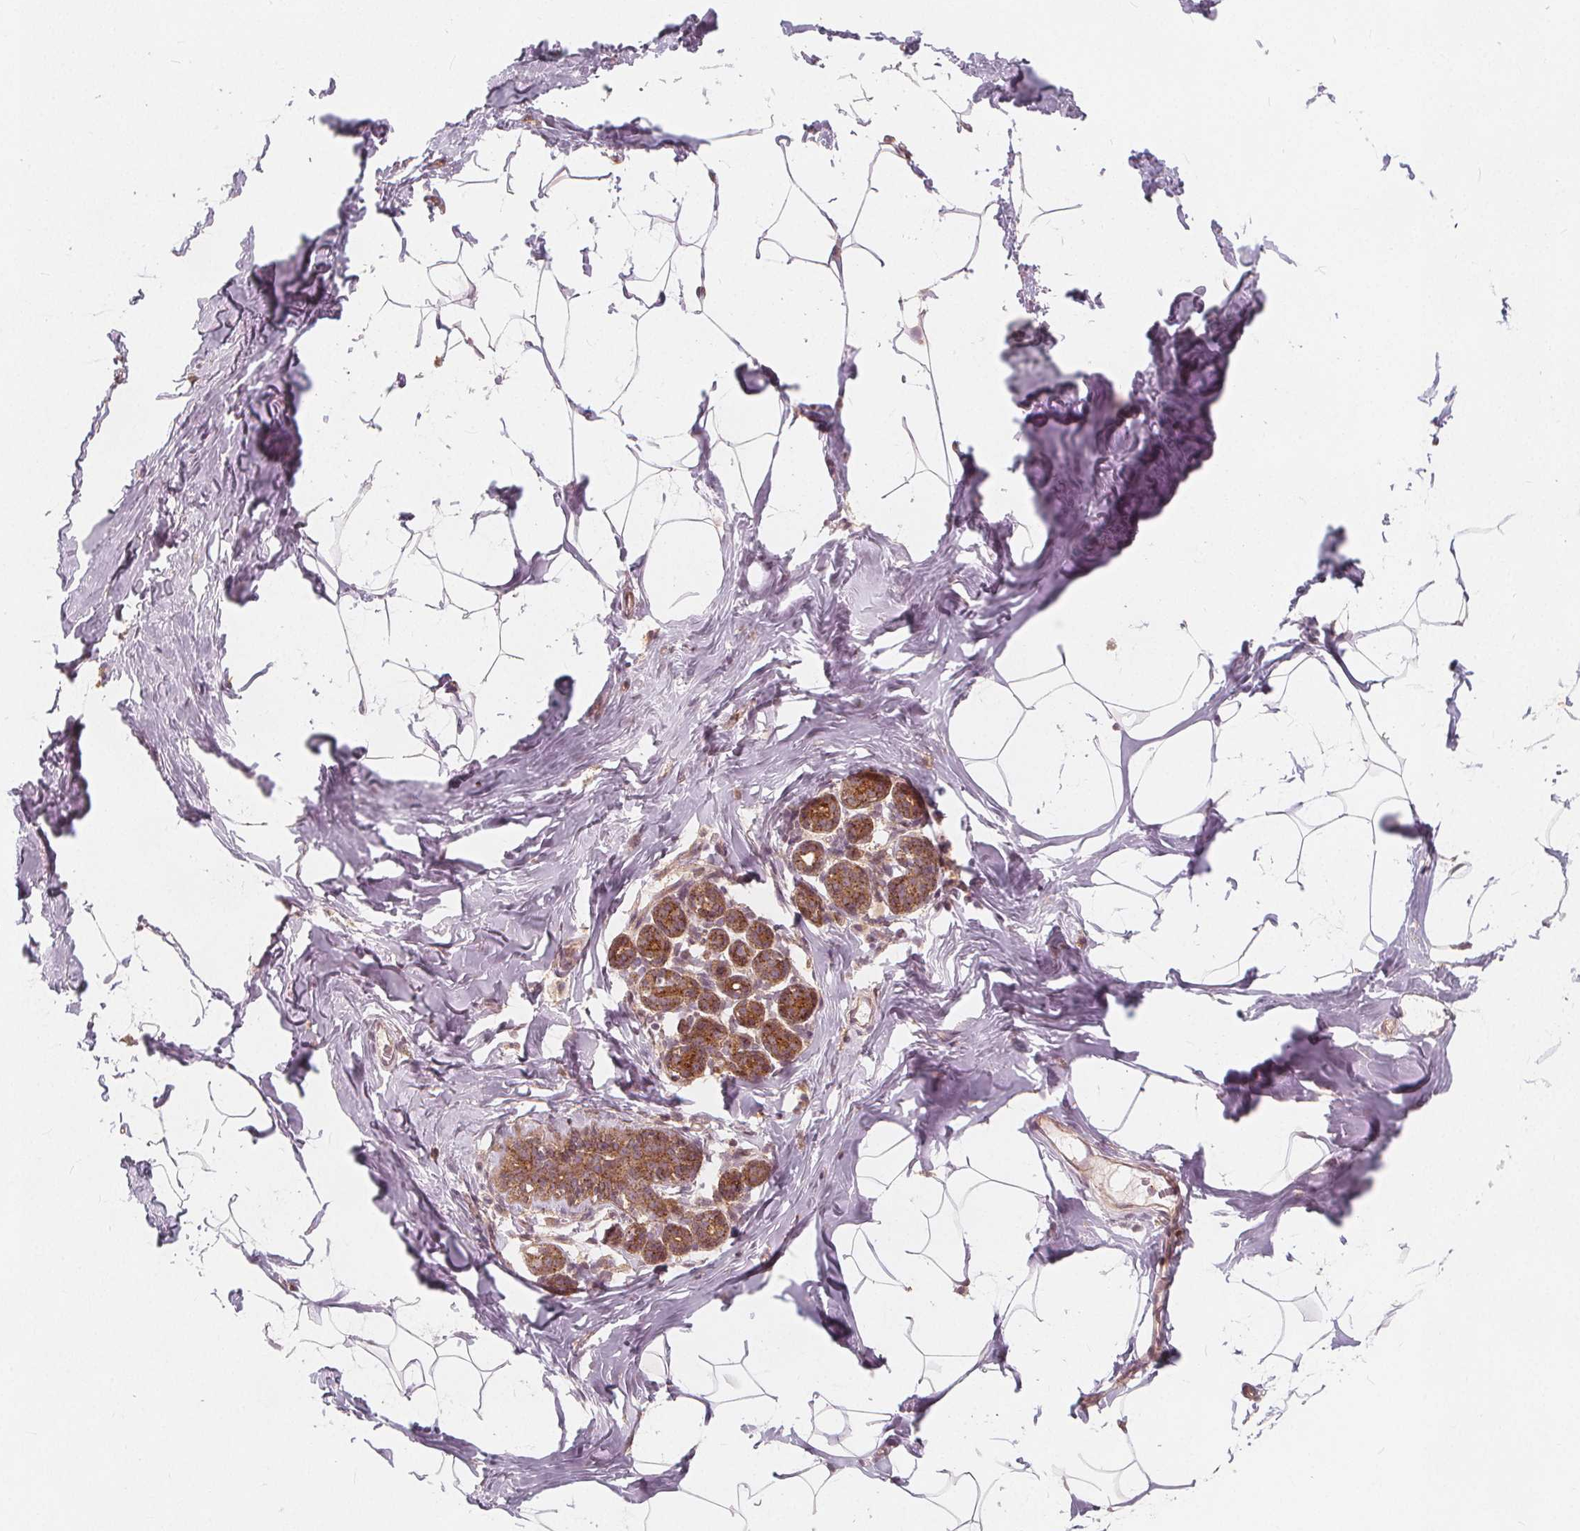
{"staining": {"intensity": "negative", "quantity": "none", "location": "none"}, "tissue": "breast", "cell_type": "Adipocytes", "image_type": "normal", "snomed": [{"axis": "morphology", "description": "Normal tissue, NOS"}, {"axis": "topography", "description": "Breast"}], "caption": "High power microscopy image of an immunohistochemistry micrograph of benign breast, revealing no significant expression in adipocytes. (DAB immunohistochemistry, high magnification).", "gene": "SNX12", "patient": {"sex": "female", "age": 32}}